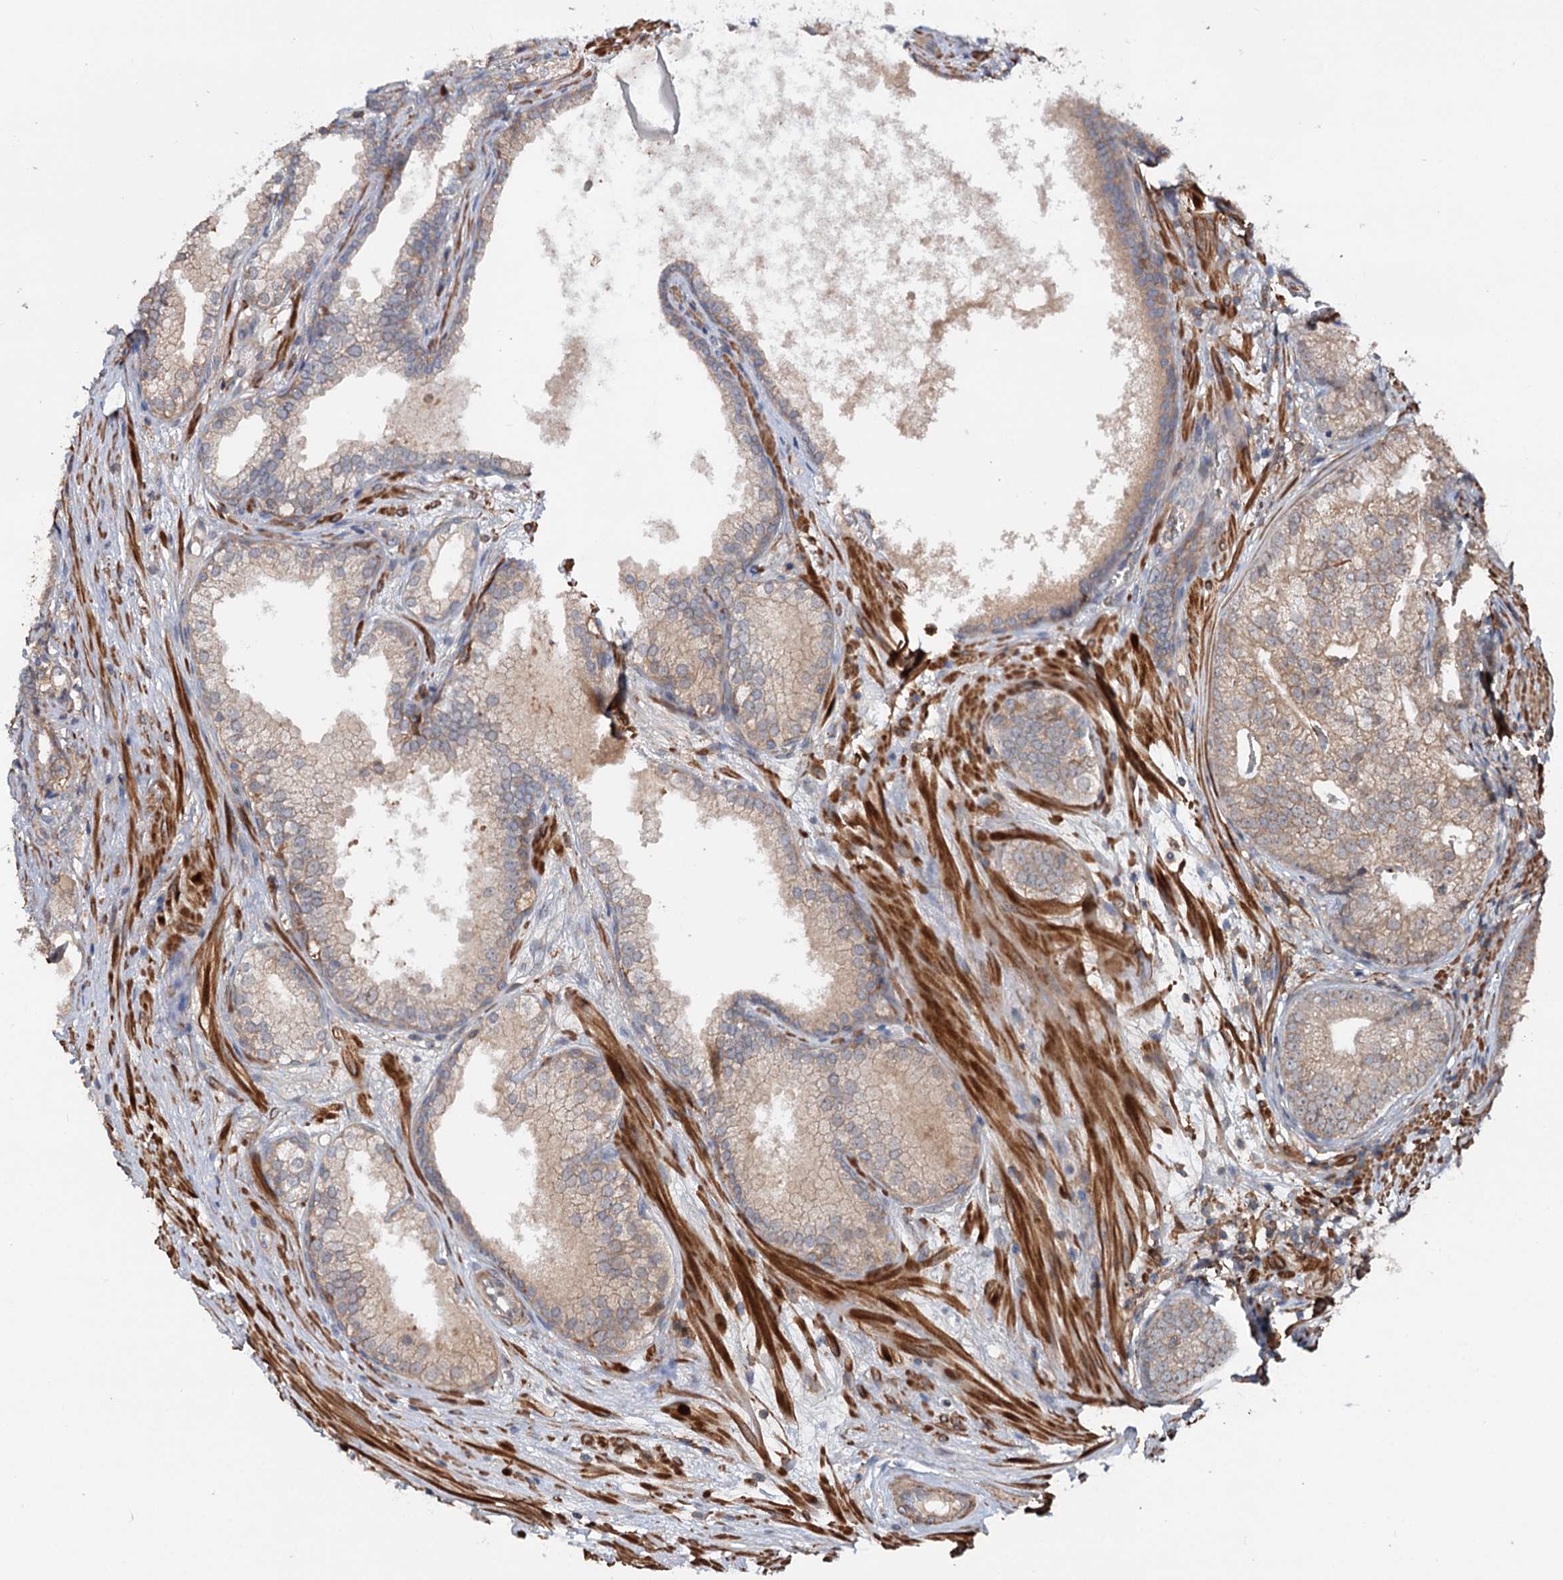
{"staining": {"intensity": "weak", "quantity": "<25%", "location": "cytoplasmic/membranous"}, "tissue": "prostate cancer", "cell_type": "Tumor cells", "image_type": "cancer", "snomed": [{"axis": "morphology", "description": "Adenocarcinoma, High grade"}, {"axis": "topography", "description": "Prostate"}], "caption": "Prostate cancer (adenocarcinoma (high-grade)) was stained to show a protein in brown. There is no significant expression in tumor cells. Nuclei are stained in blue.", "gene": "GRIP1", "patient": {"sex": "male", "age": 69}}